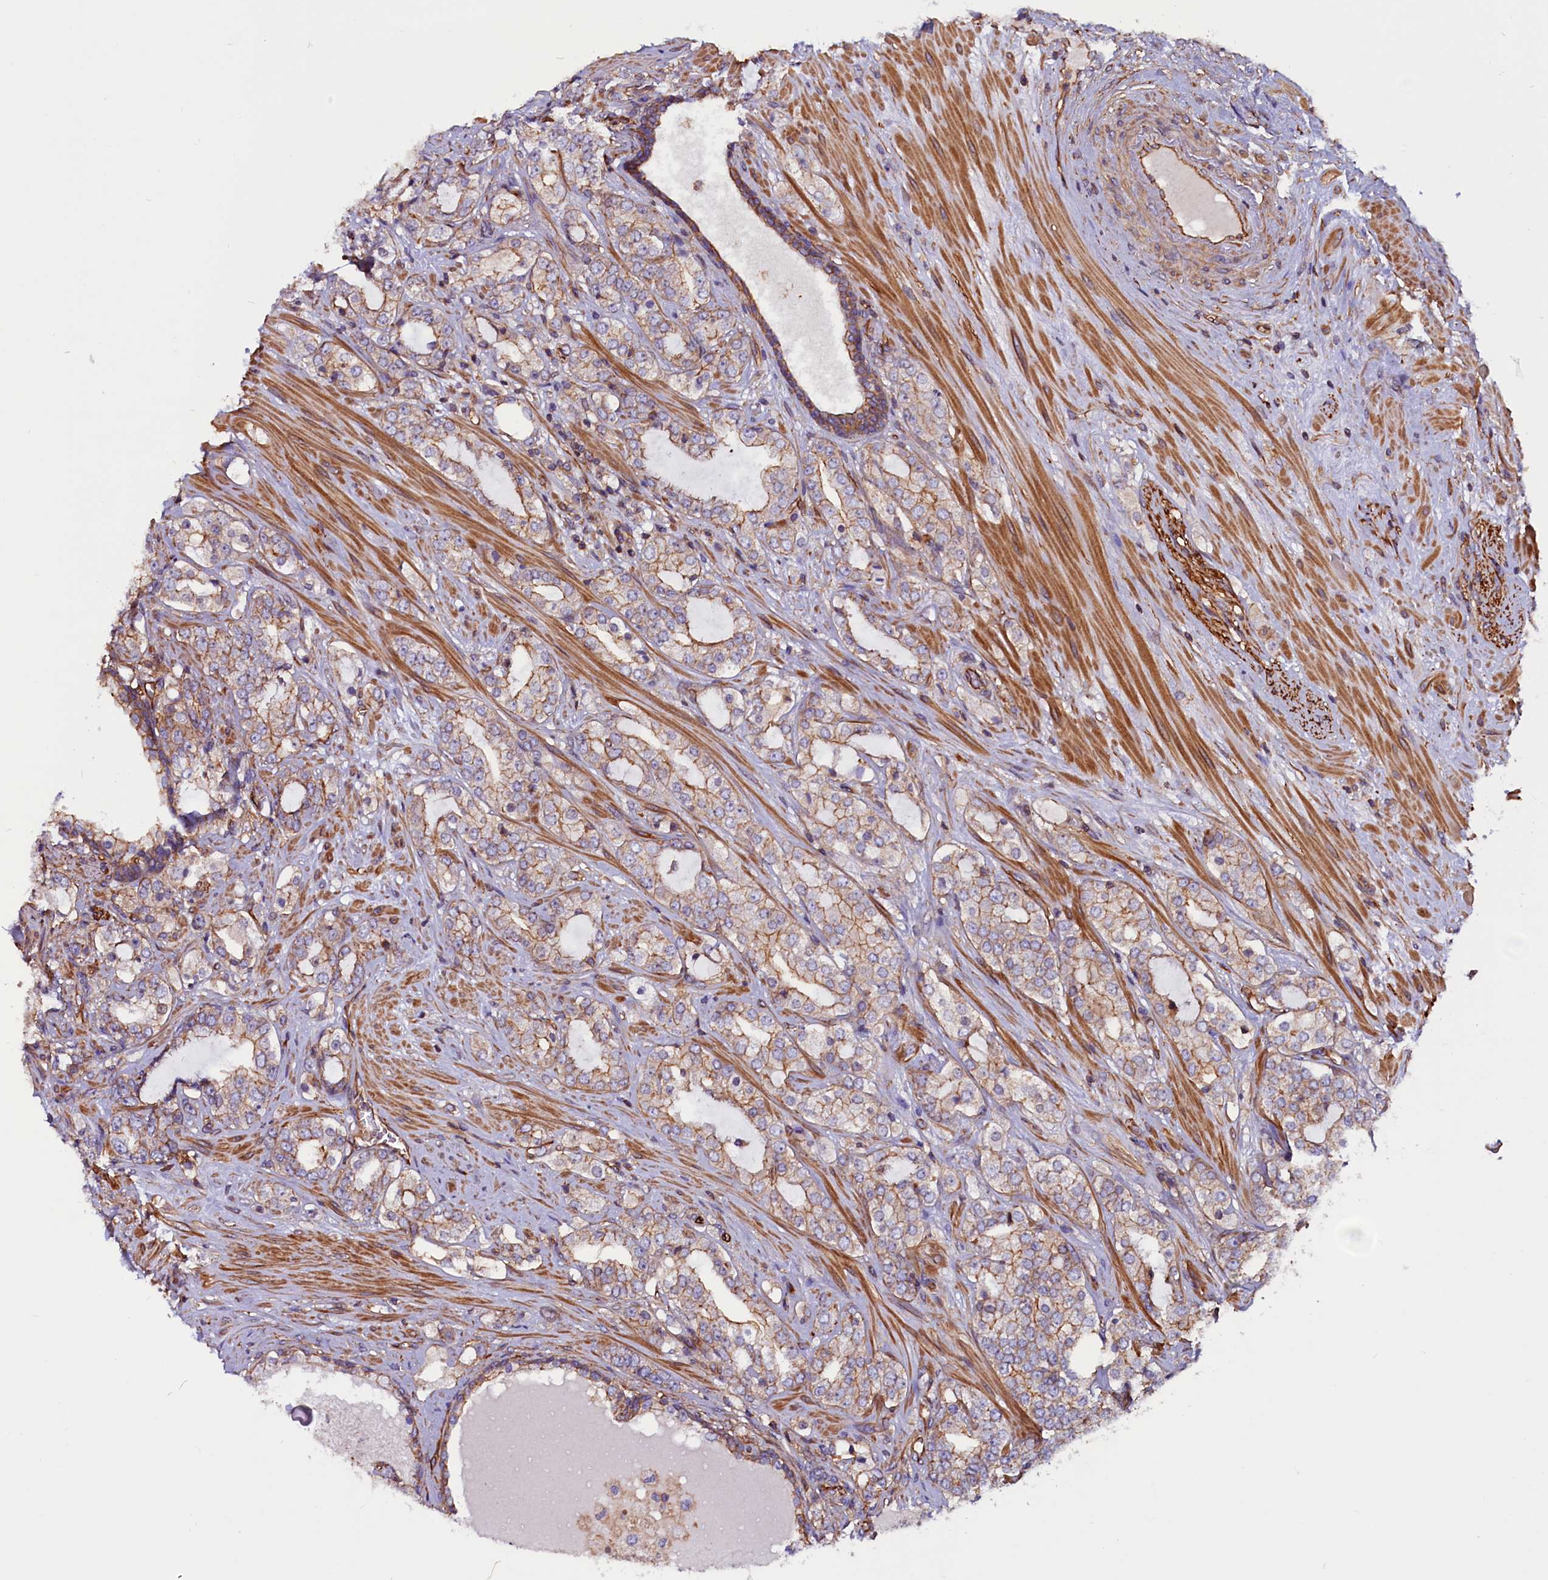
{"staining": {"intensity": "weak", "quantity": ">75%", "location": "cytoplasmic/membranous"}, "tissue": "prostate cancer", "cell_type": "Tumor cells", "image_type": "cancer", "snomed": [{"axis": "morphology", "description": "Adenocarcinoma, High grade"}, {"axis": "topography", "description": "Prostate"}], "caption": "Immunohistochemical staining of human prostate cancer (adenocarcinoma (high-grade)) shows low levels of weak cytoplasmic/membranous staining in about >75% of tumor cells.", "gene": "ZNF749", "patient": {"sex": "male", "age": 64}}